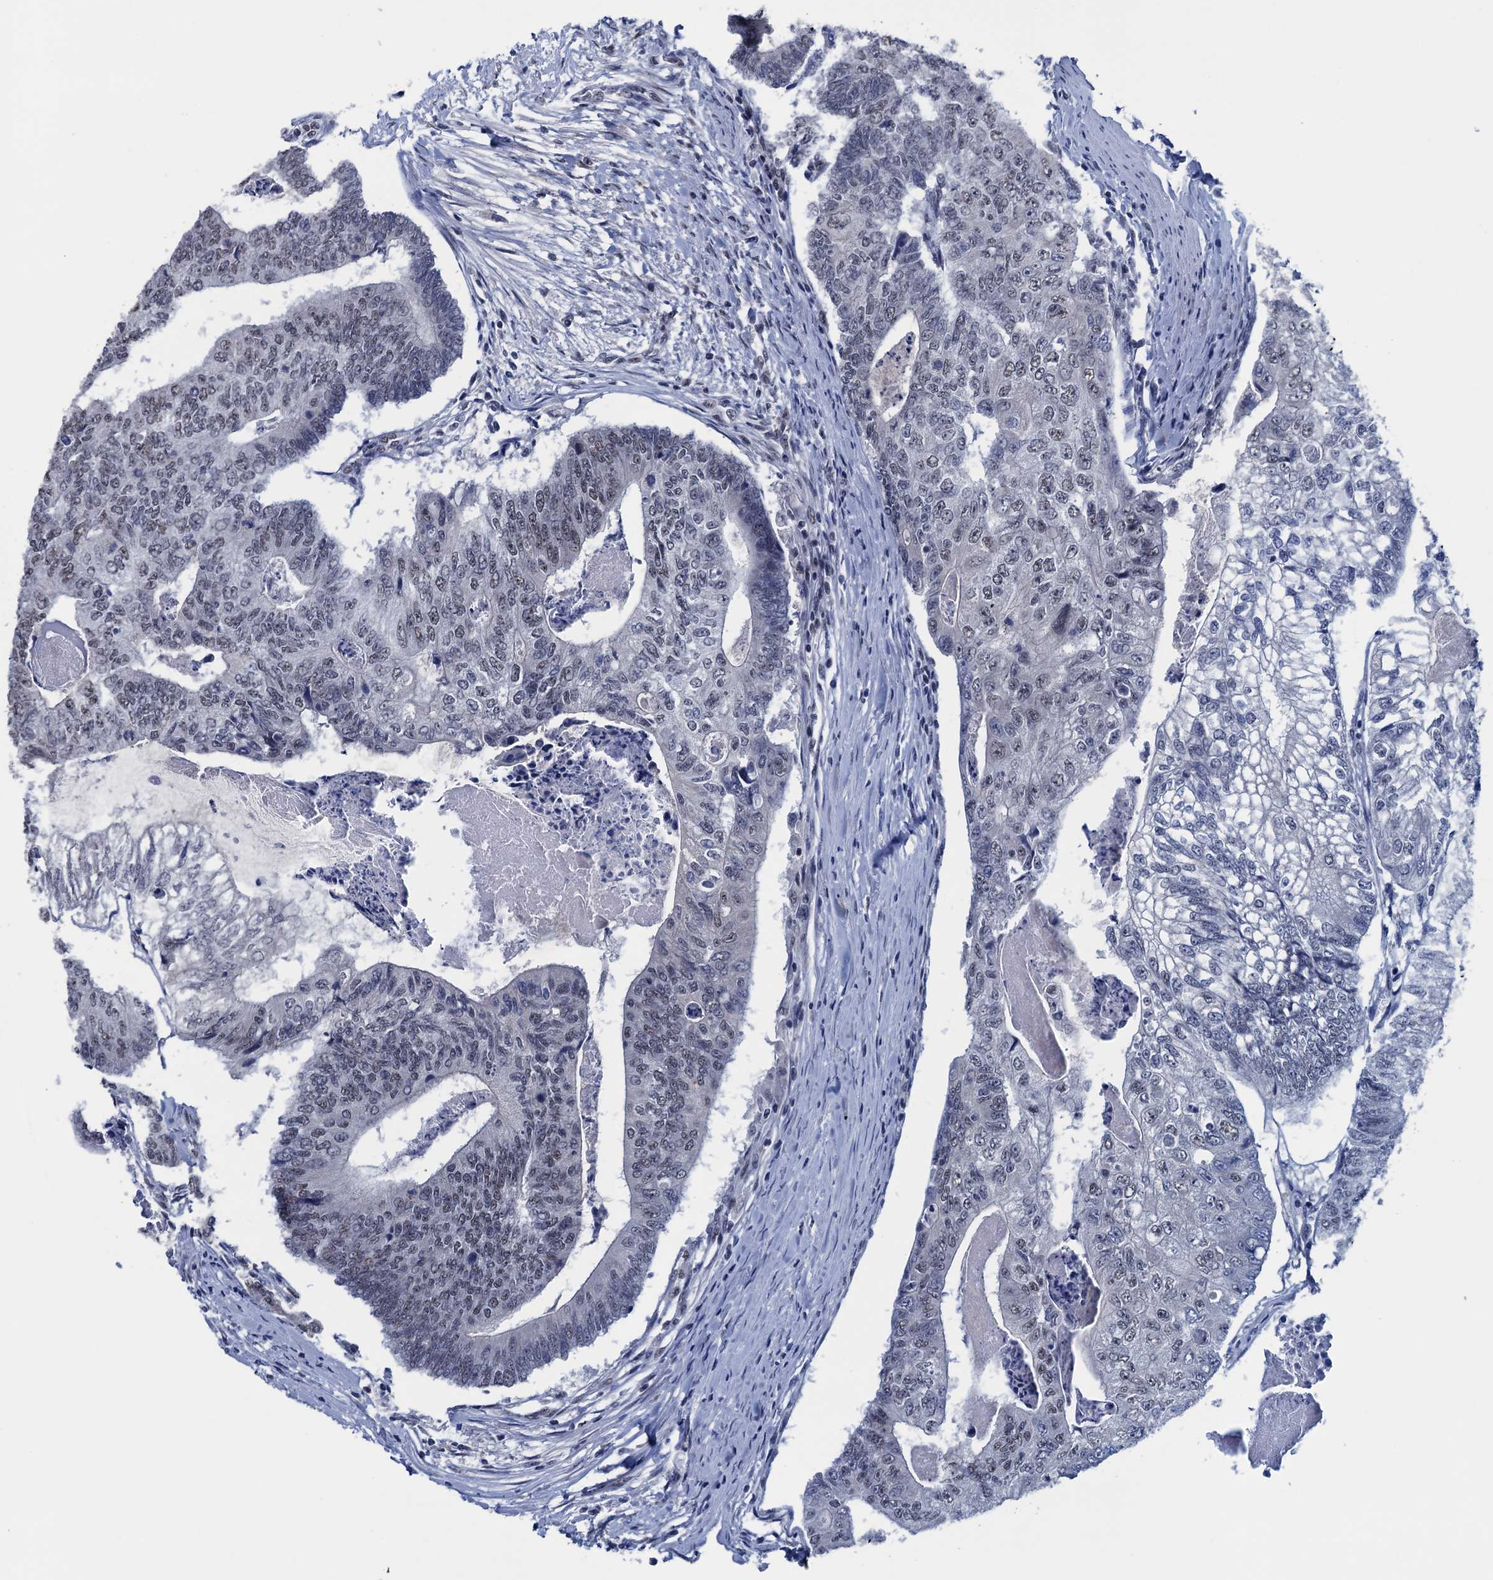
{"staining": {"intensity": "weak", "quantity": "25%-75%", "location": "nuclear"}, "tissue": "colorectal cancer", "cell_type": "Tumor cells", "image_type": "cancer", "snomed": [{"axis": "morphology", "description": "Adenocarcinoma, NOS"}, {"axis": "topography", "description": "Colon"}], "caption": "Colorectal cancer stained for a protein shows weak nuclear positivity in tumor cells. (DAB IHC with brightfield microscopy, high magnification).", "gene": "FNBP4", "patient": {"sex": "female", "age": 67}}